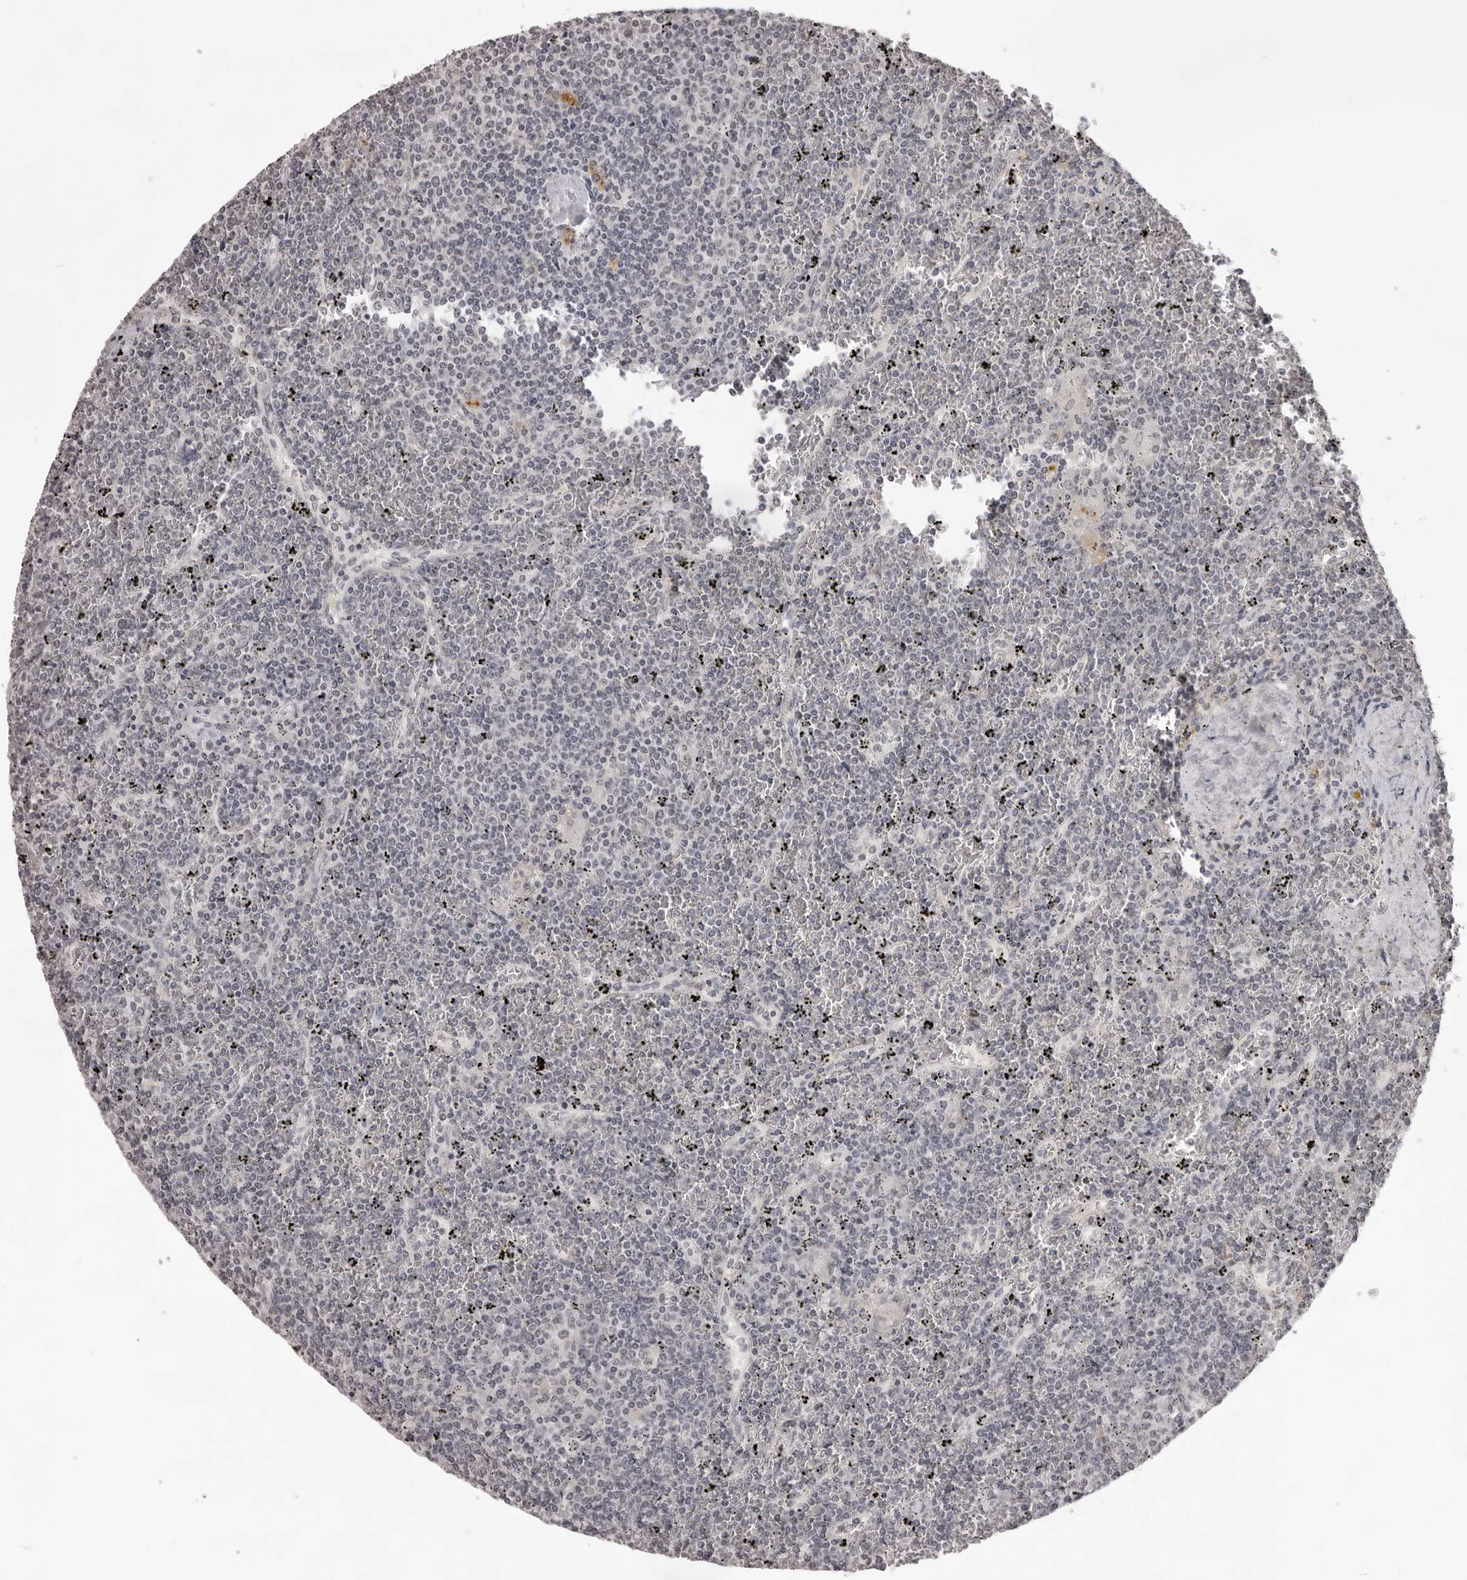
{"staining": {"intensity": "negative", "quantity": "none", "location": "none"}, "tissue": "lymphoma", "cell_type": "Tumor cells", "image_type": "cancer", "snomed": [{"axis": "morphology", "description": "Malignant lymphoma, non-Hodgkin's type, Low grade"}, {"axis": "topography", "description": "Spleen"}], "caption": "IHC micrograph of neoplastic tissue: human lymphoma stained with DAB (3,3'-diaminobenzidine) shows no significant protein staining in tumor cells. (DAB (3,3'-diaminobenzidine) immunohistochemistry (IHC) with hematoxylin counter stain).", "gene": "NTM", "patient": {"sex": "female", "age": 19}}